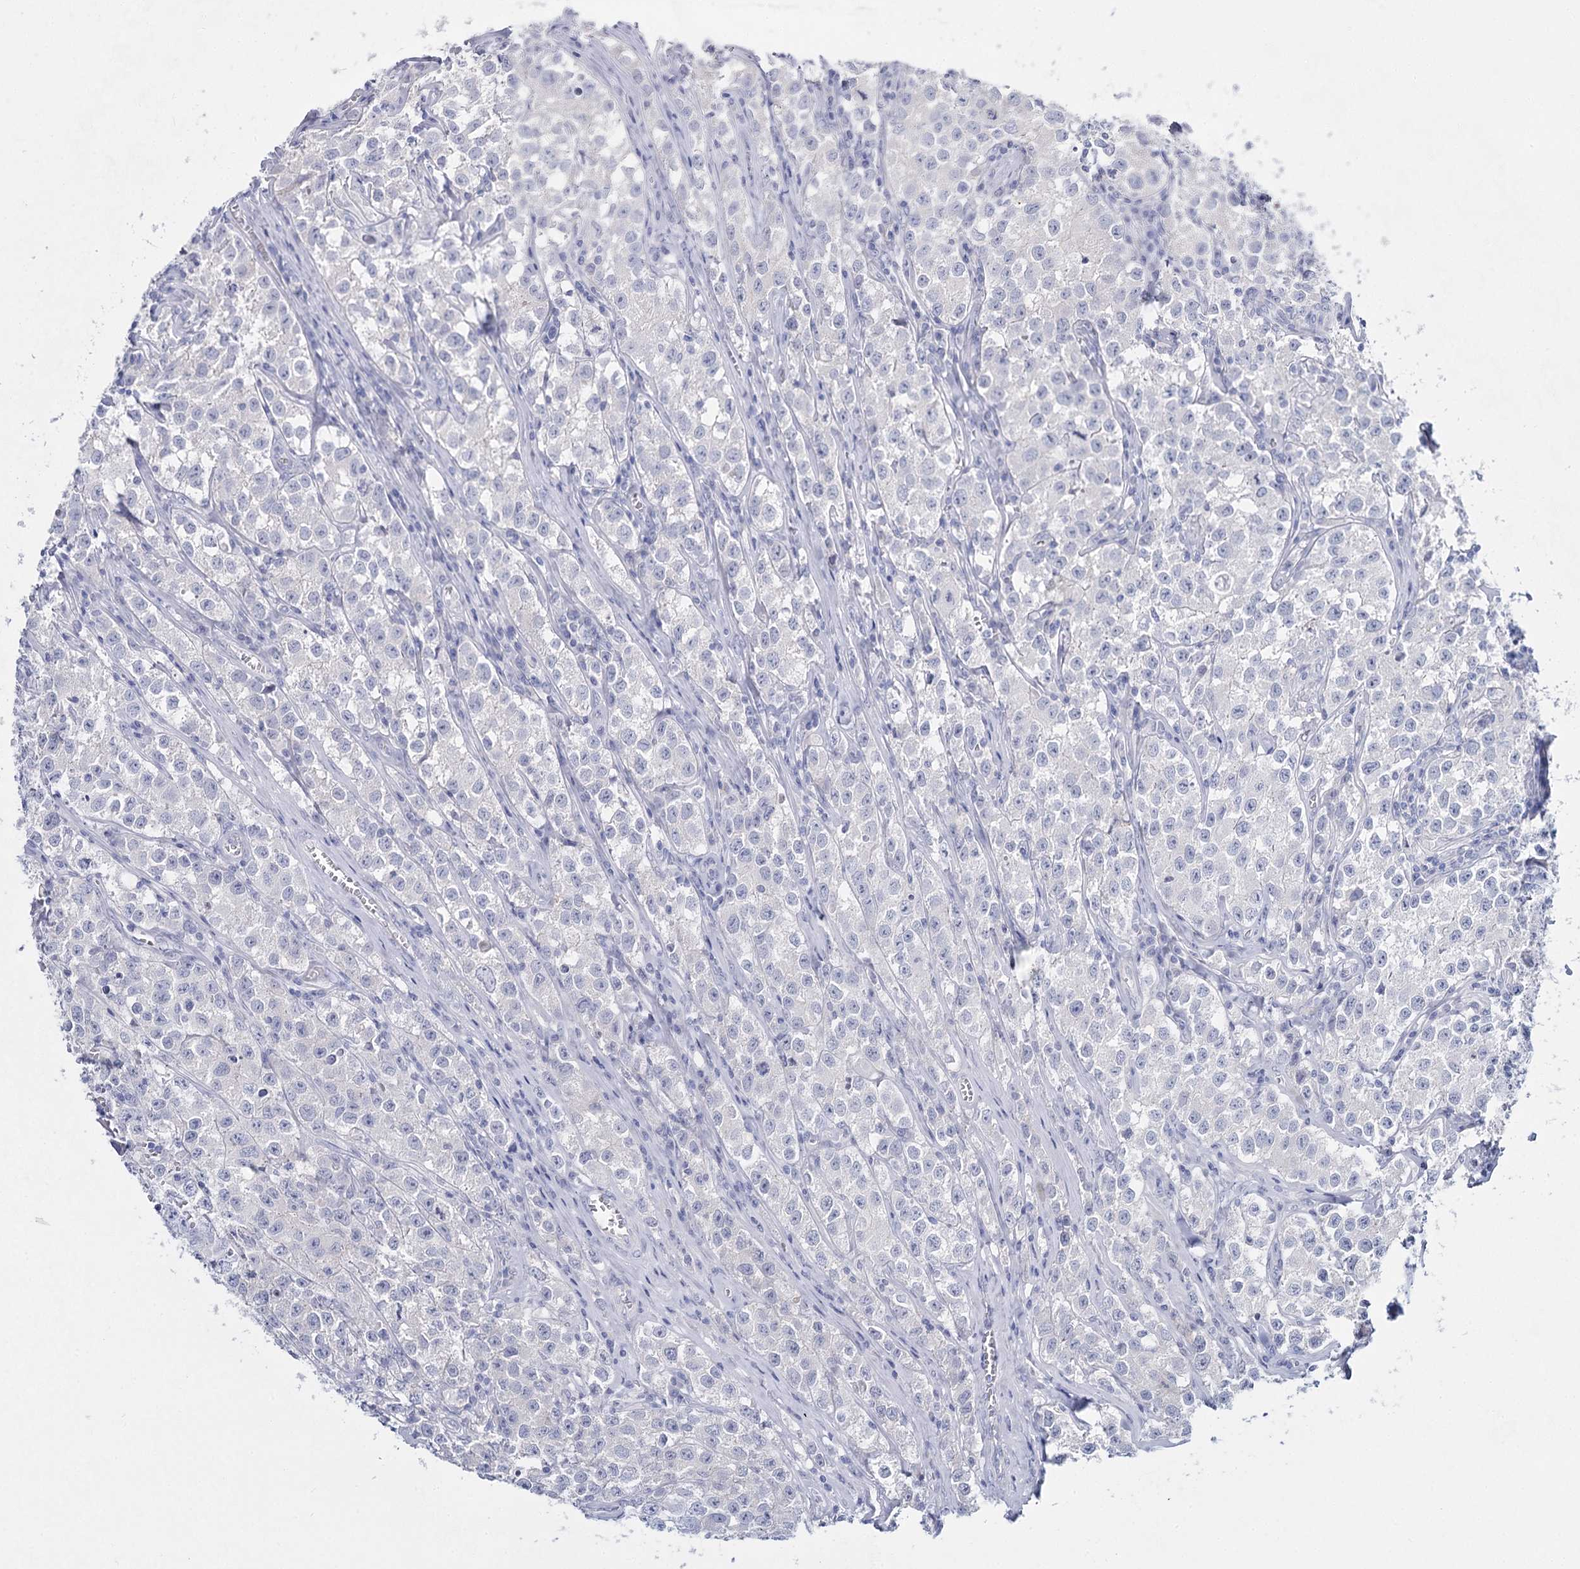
{"staining": {"intensity": "negative", "quantity": "none", "location": "none"}, "tissue": "testis cancer", "cell_type": "Tumor cells", "image_type": "cancer", "snomed": [{"axis": "morphology", "description": "Seminoma, NOS"}, {"axis": "morphology", "description": "Carcinoma, Embryonal, NOS"}, {"axis": "topography", "description": "Testis"}], "caption": "IHC of human testis cancer exhibits no expression in tumor cells.", "gene": "SLC17A2", "patient": {"sex": "male", "age": 43}}